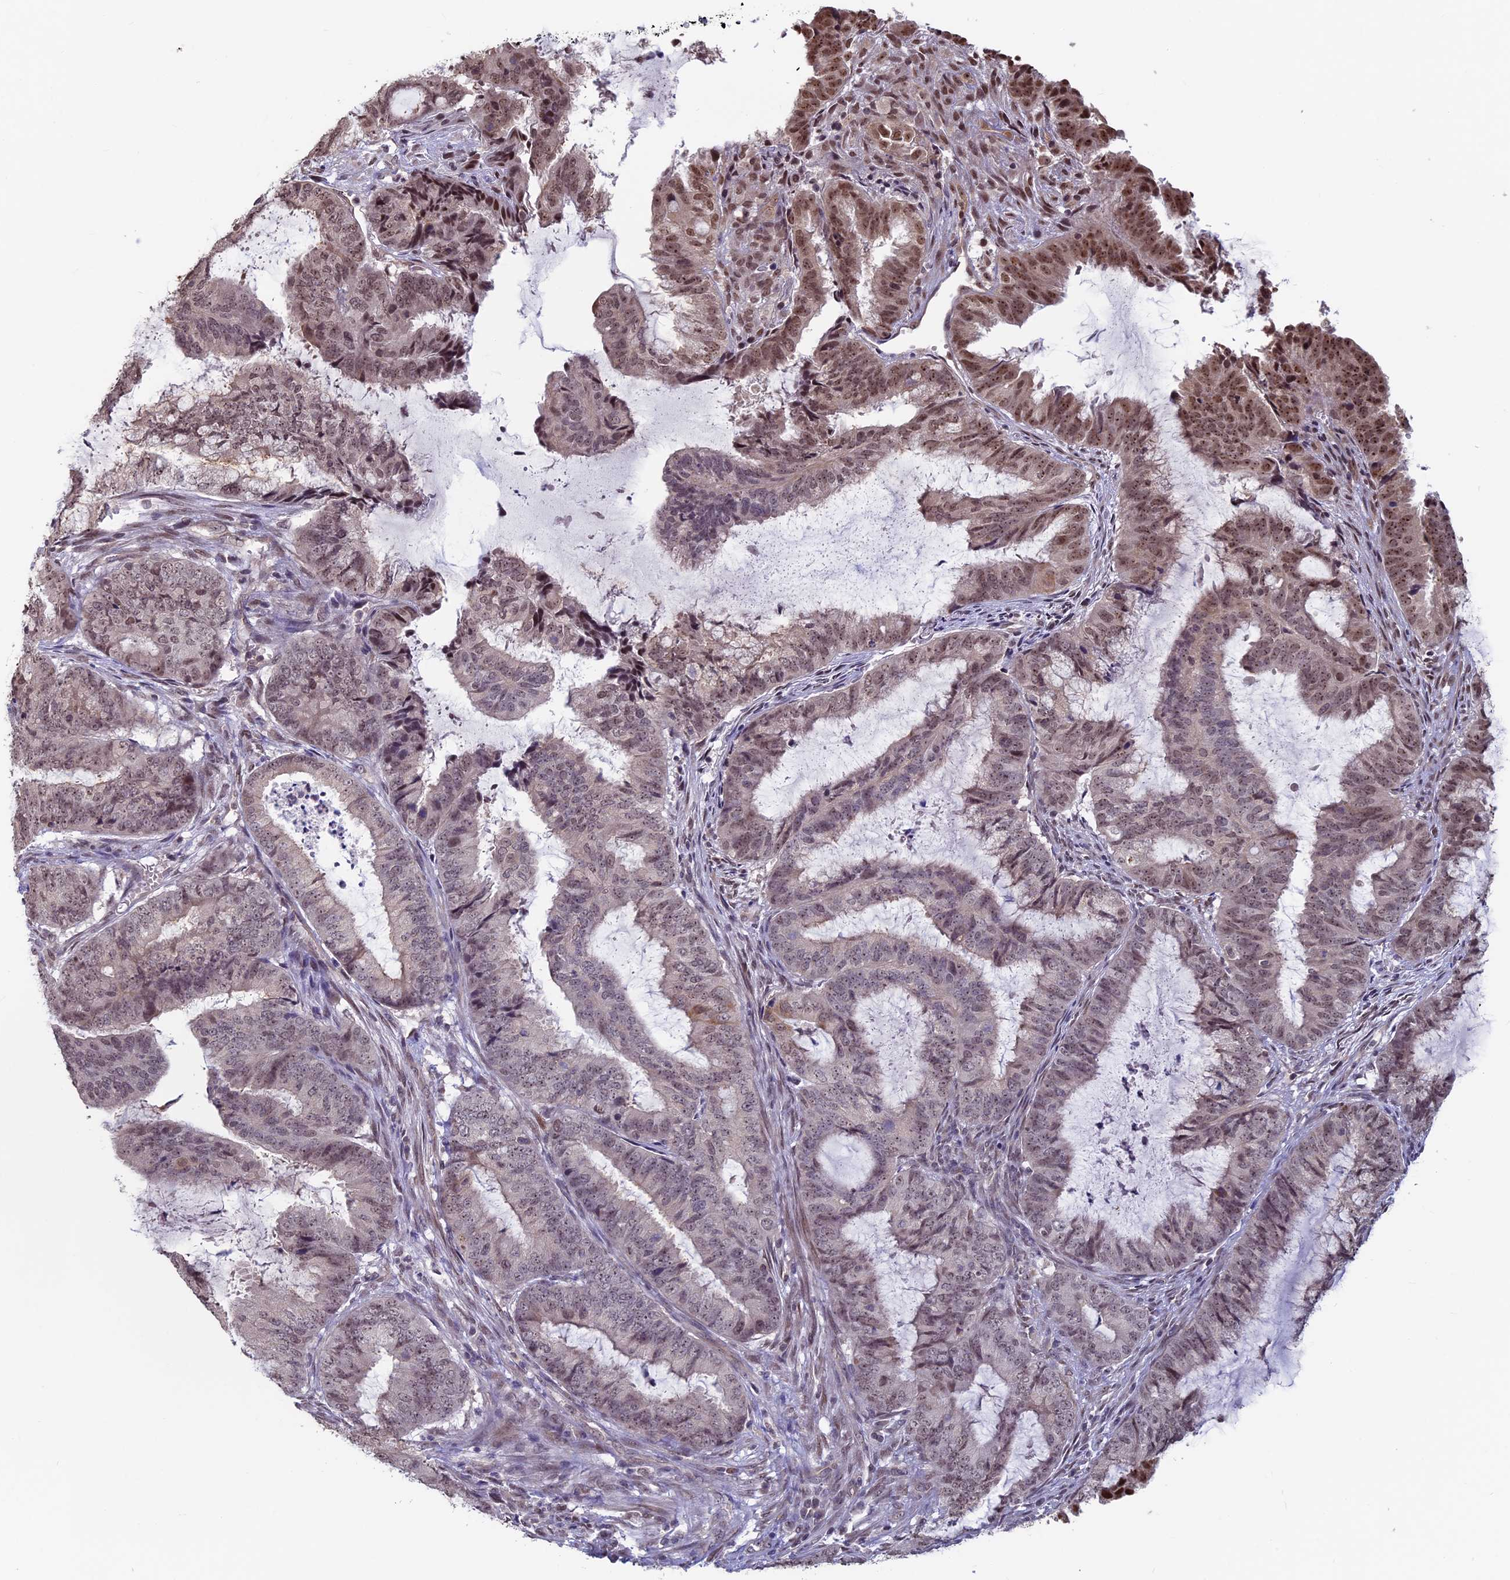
{"staining": {"intensity": "moderate", "quantity": "25%-75%", "location": "nuclear"}, "tissue": "endometrial cancer", "cell_type": "Tumor cells", "image_type": "cancer", "snomed": [{"axis": "morphology", "description": "Adenocarcinoma, NOS"}, {"axis": "topography", "description": "Endometrium"}], "caption": "Protein staining reveals moderate nuclear staining in approximately 25%-75% of tumor cells in endometrial cancer.", "gene": "SPIRE1", "patient": {"sex": "female", "age": 51}}